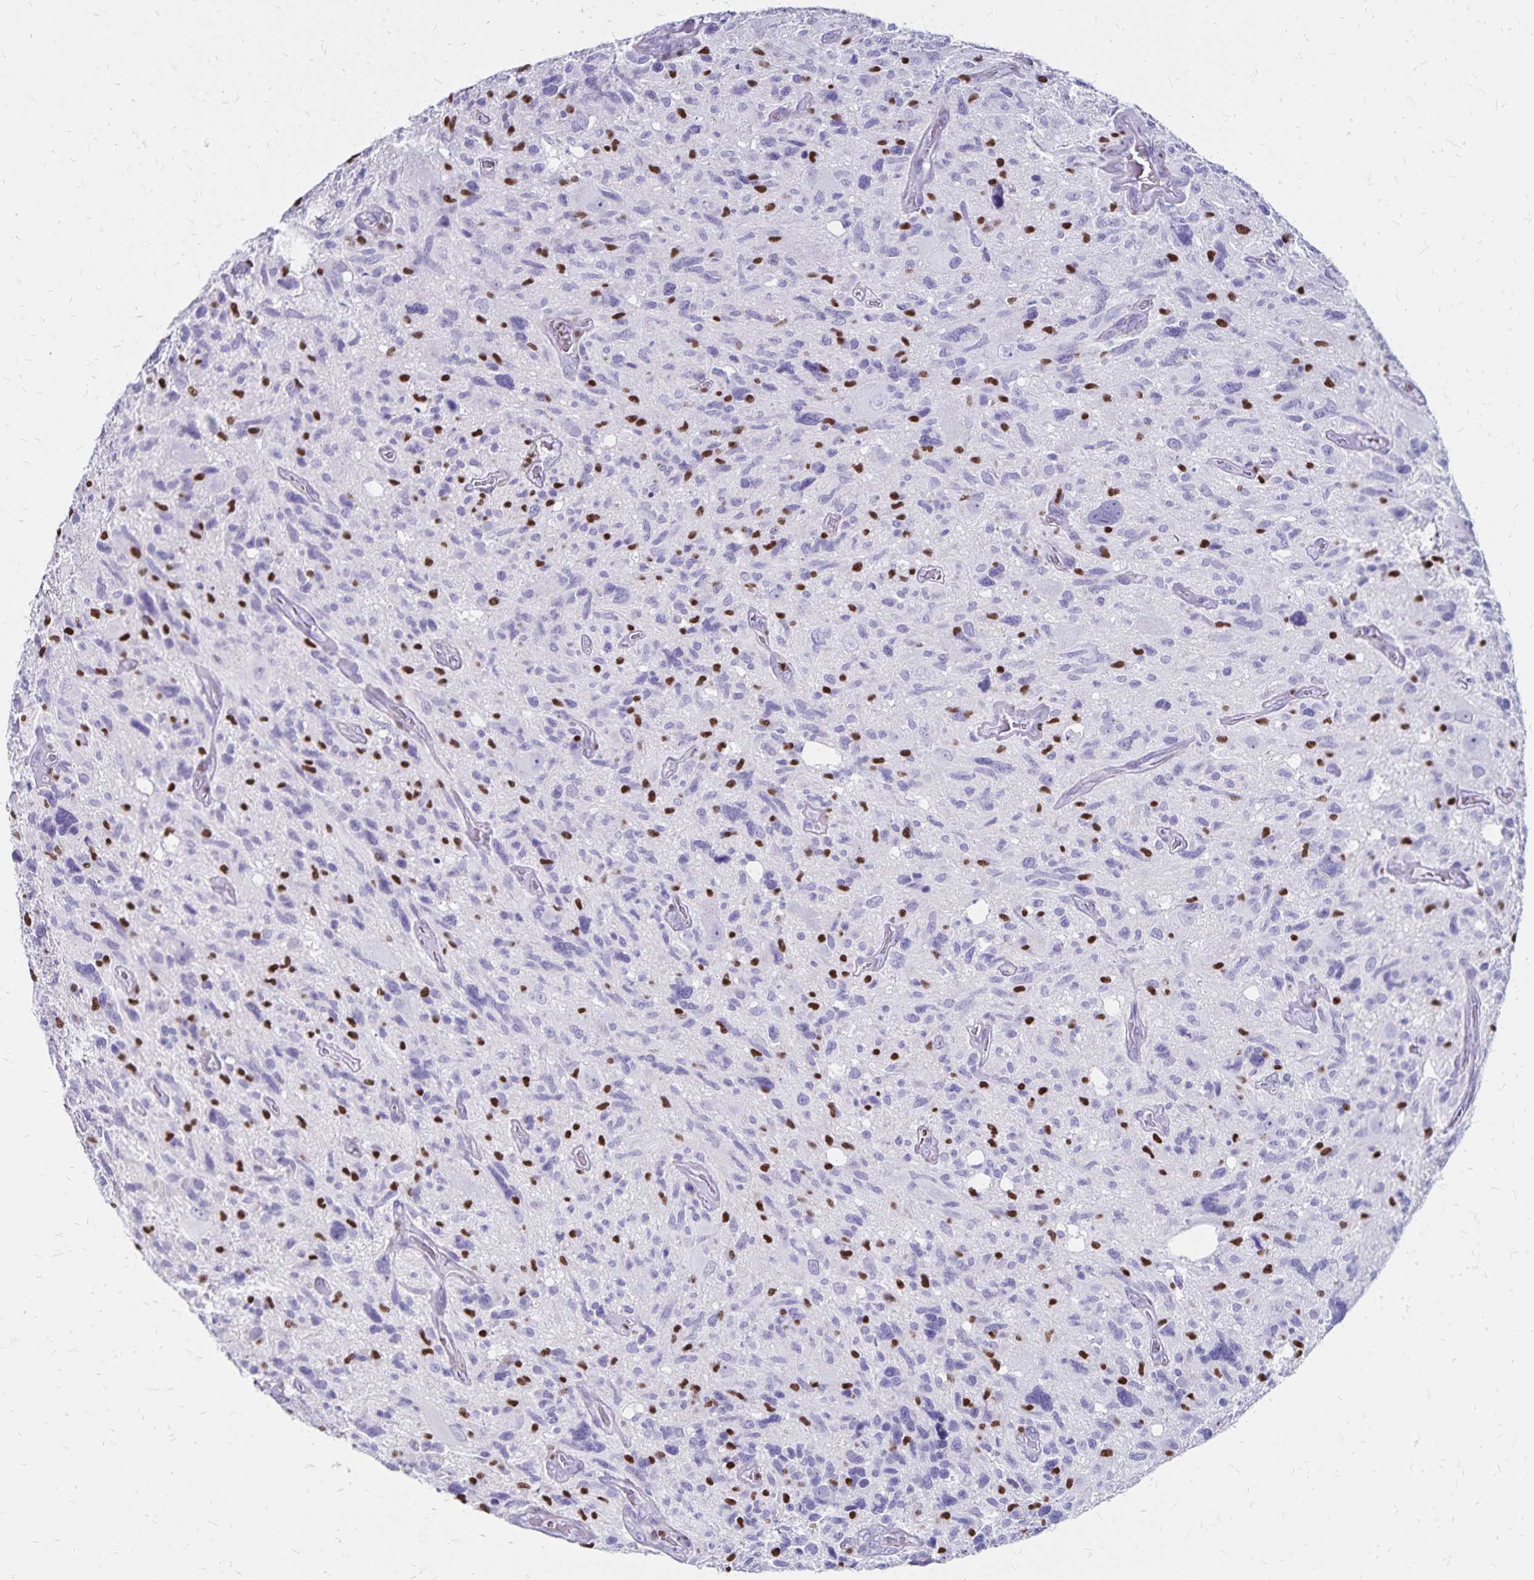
{"staining": {"intensity": "negative", "quantity": "none", "location": "none"}, "tissue": "glioma", "cell_type": "Tumor cells", "image_type": "cancer", "snomed": [{"axis": "morphology", "description": "Glioma, malignant, High grade"}, {"axis": "topography", "description": "Brain"}], "caption": "Tumor cells are negative for protein expression in human glioma.", "gene": "IKZF1", "patient": {"sex": "male", "age": 49}}